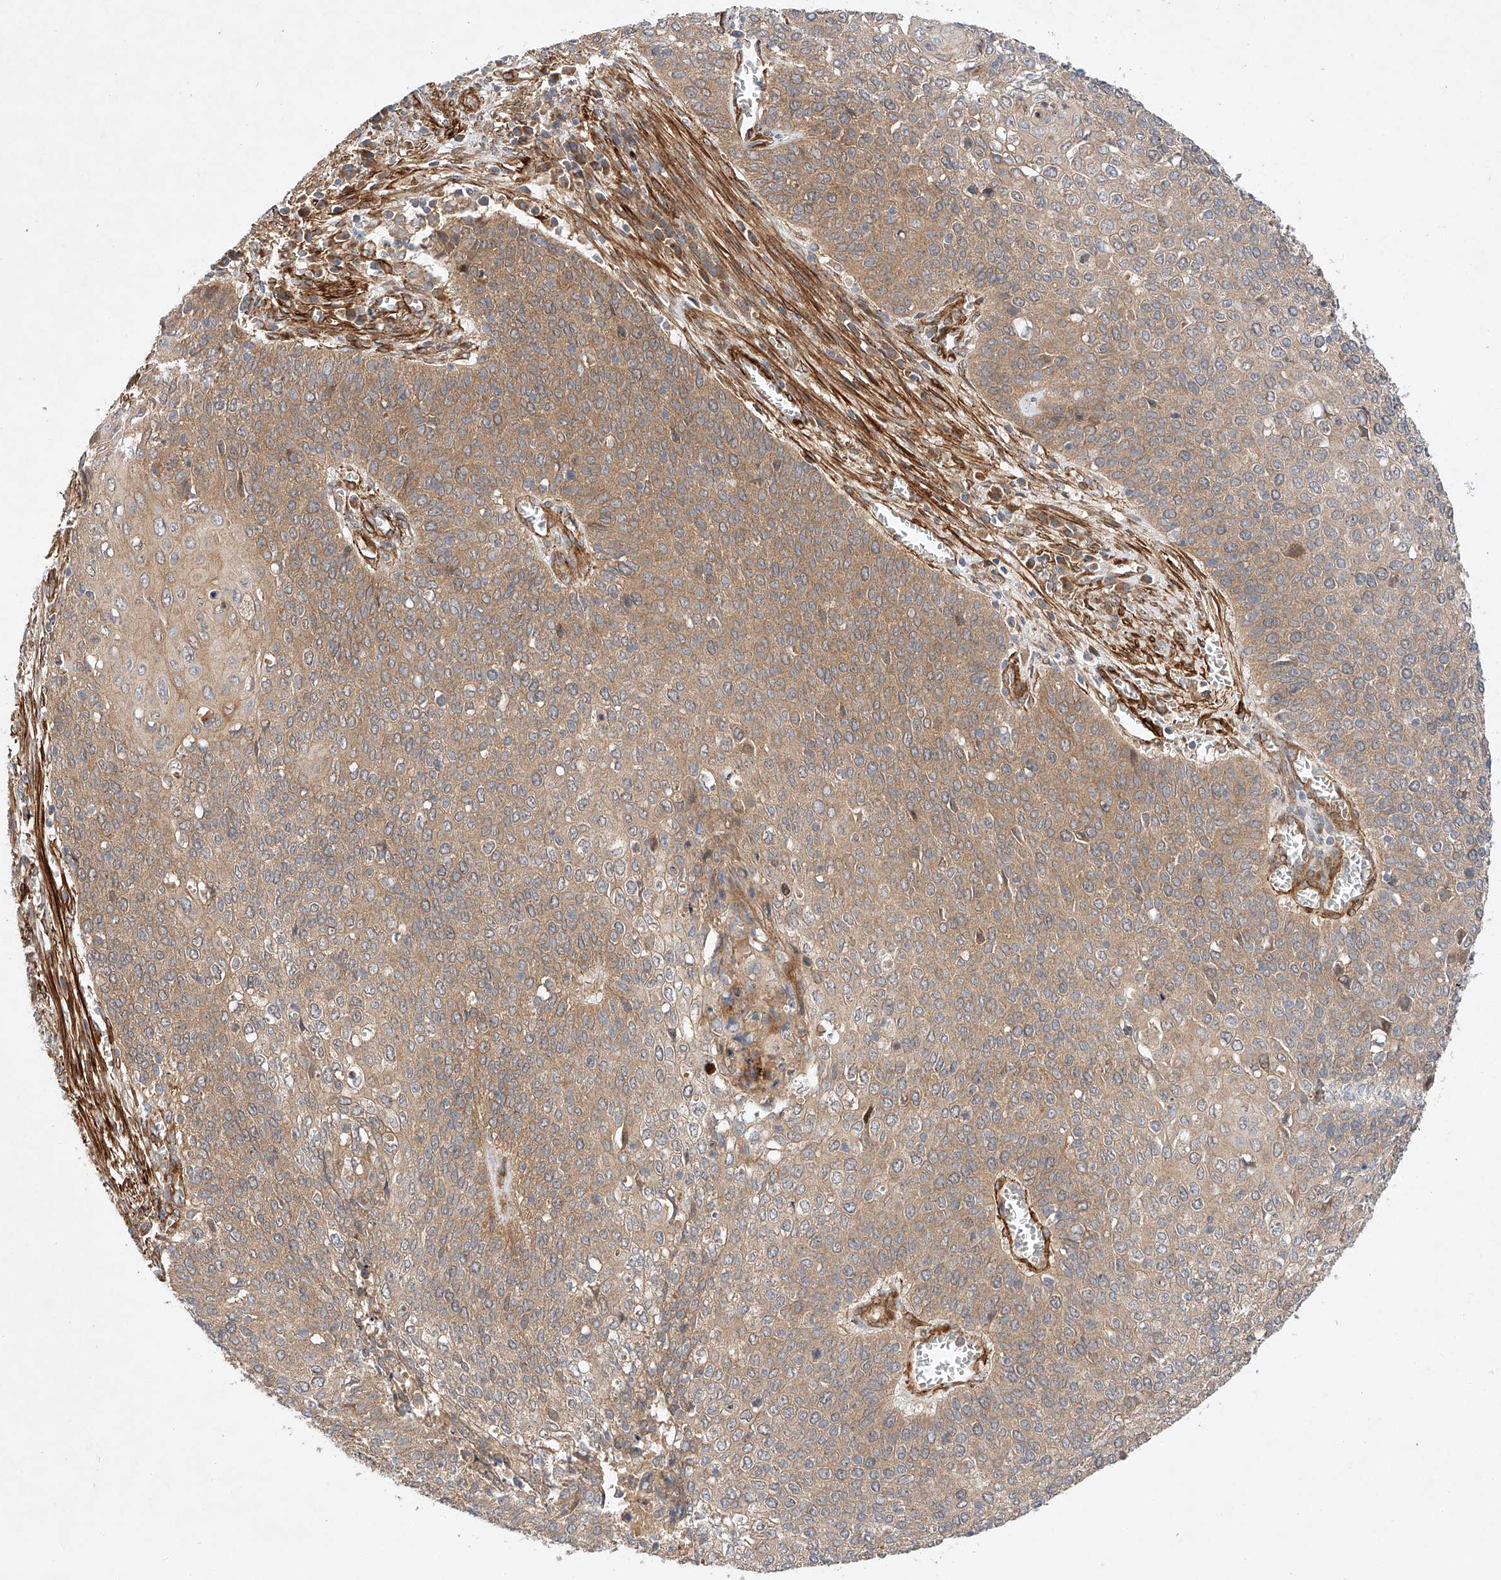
{"staining": {"intensity": "moderate", "quantity": ">75%", "location": "cytoplasmic/membranous"}, "tissue": "cervical cancer", "cell_type": "Tumor cells", "image_type": "cancer", "snomed": [{"axis": "morphology", "description": "Squamous cell carcinoma, NOS"}, {"axis": "topography", "description": "Cervix"}], "caption": "Cervical cancer tissue demonstrates moderate cytoplasmic/membranous staining in approximately >75% of tumor cells, visualized by immunohistochemistry. The protein of interest is shown in brown color, while the nuclei are stained blue.", "gene": "RAB23", "patient": {"sex": "female", "age": 39}}